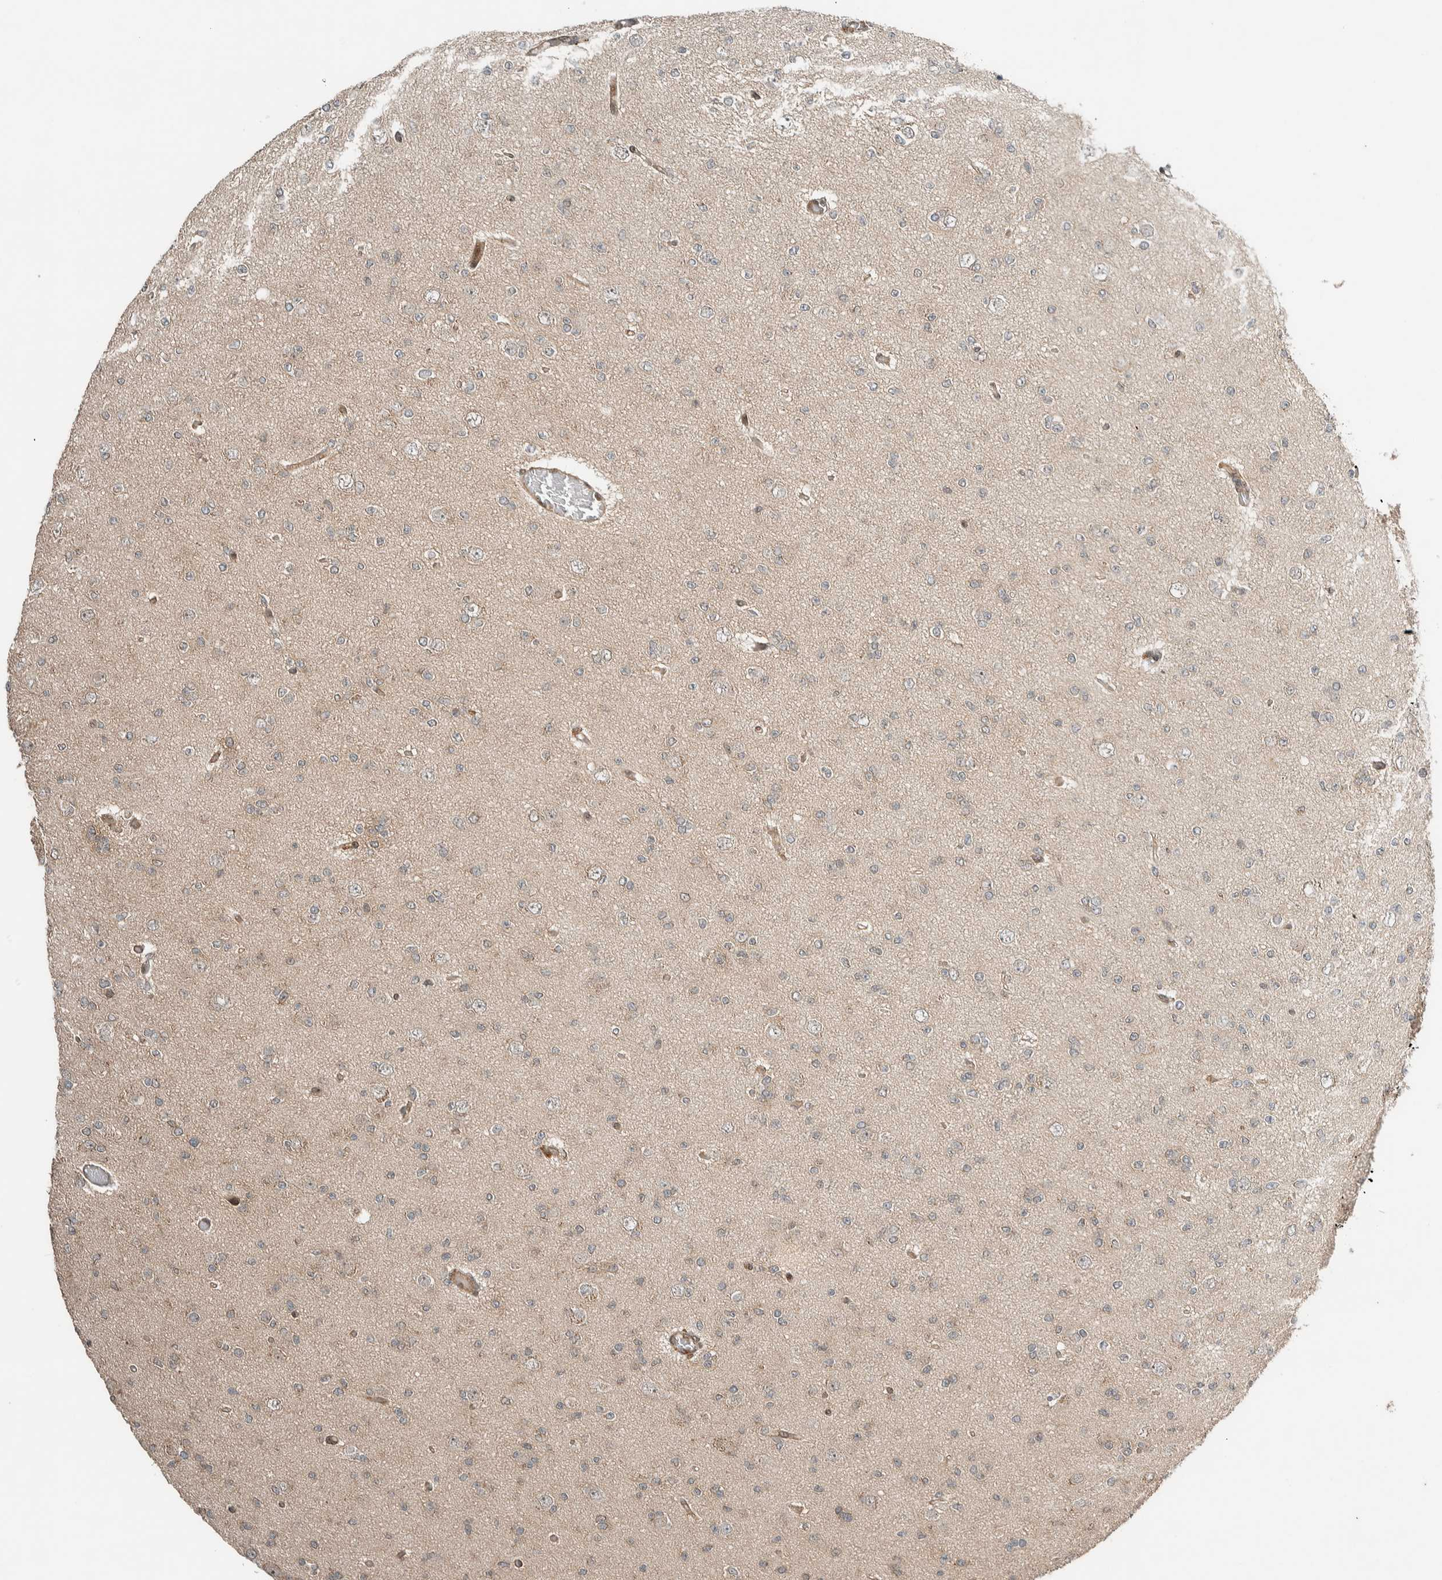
{"staining": {"intensity": "negative", "quantity": "none", "location": "none"}, "tissue": "glioma", "cell_type": "Tumor cells", "image_type": "cancer", "snomed": [{"axis": "morphology", "description": "Glioma, malignant, Low grade"}, {"axis": "topography", "description": "Brain"}], "caption": "This is an IHC image of human malignant glioma (low-grade). There is no positivity in tumor cells.", "gene": "STXBP4", "patient": {"sex": "female", "age": 22}}